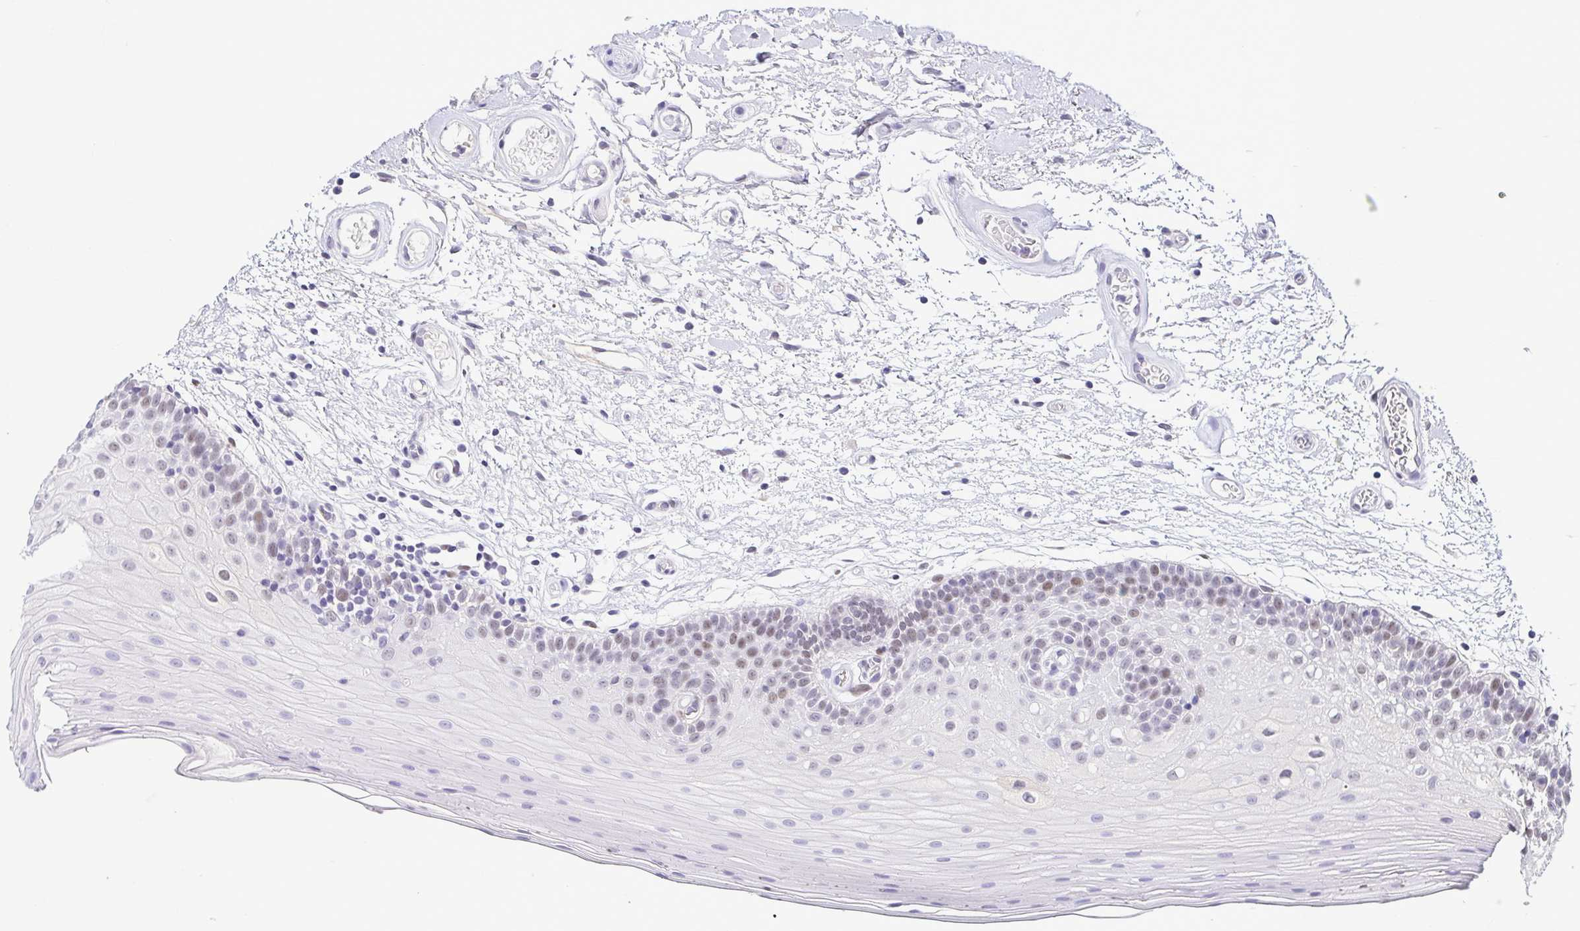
{"staining": {"intensity": "moderate", "quantity": "<25%", "location": "nuclear"}, "tissue": "oral mucosa", "cell_type": "Squamous epithelial cells", "image_type": "normal", "snomed": [{"axis": "morphology", "description": "Normal tissue, NOS"}, {"axis": "morphology", "description": "Squamous cell carcinoma, NOS"}, {"axis": "topography", "description": "Oral tissue"}, {"axis": "topography", "description": "Tounge, NOS"}, {"axis": "topography", "description": "Head-Neck"}], "caption": "The histopathology image reveals a brown stain indicating the presence of a protein in the nuclear of squamous epithelial cells in oral mucosa.", "gene": "TCF3", "patient": {"sex": "male", "age": 62}}